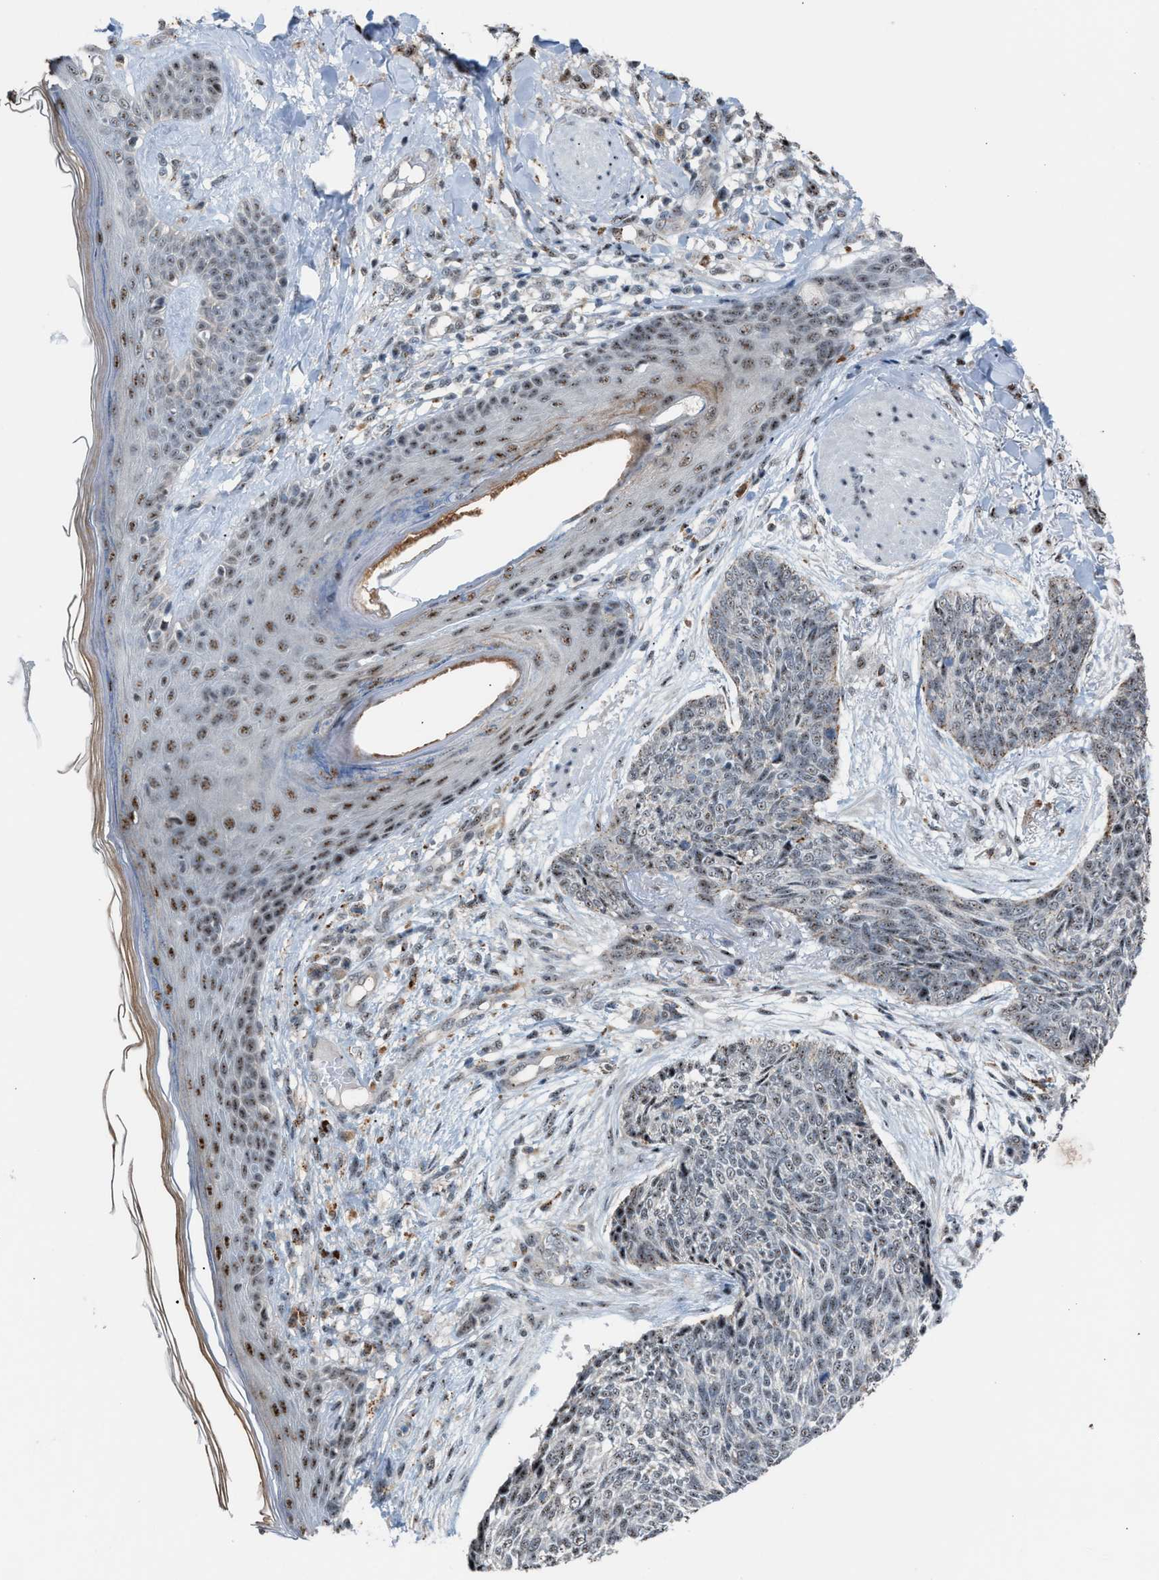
{"staining": {"intensity": "weak", "quantity": "25%-75%", "location": "nuclear"}, "tissue": "skin cancer", "cell_type": "Tumor cells", "image_type": "cancer", "snomed": [{"axis": "morphology", "description": "Basal cell carcinoma"}, {"axis": "topography", "description": "Skin"}], "caption": "Immunohistochemical staining of human skin cancer displays low levels of weak nuclear protein positivity in about 25%-75% of tumor cells. (Stains: DAB in brown, nuclei in blue, Microscopy: brightfield microscopy at high magnification).", "gene": "CENPP", "patient": {"sex": "female", "age": 84}}